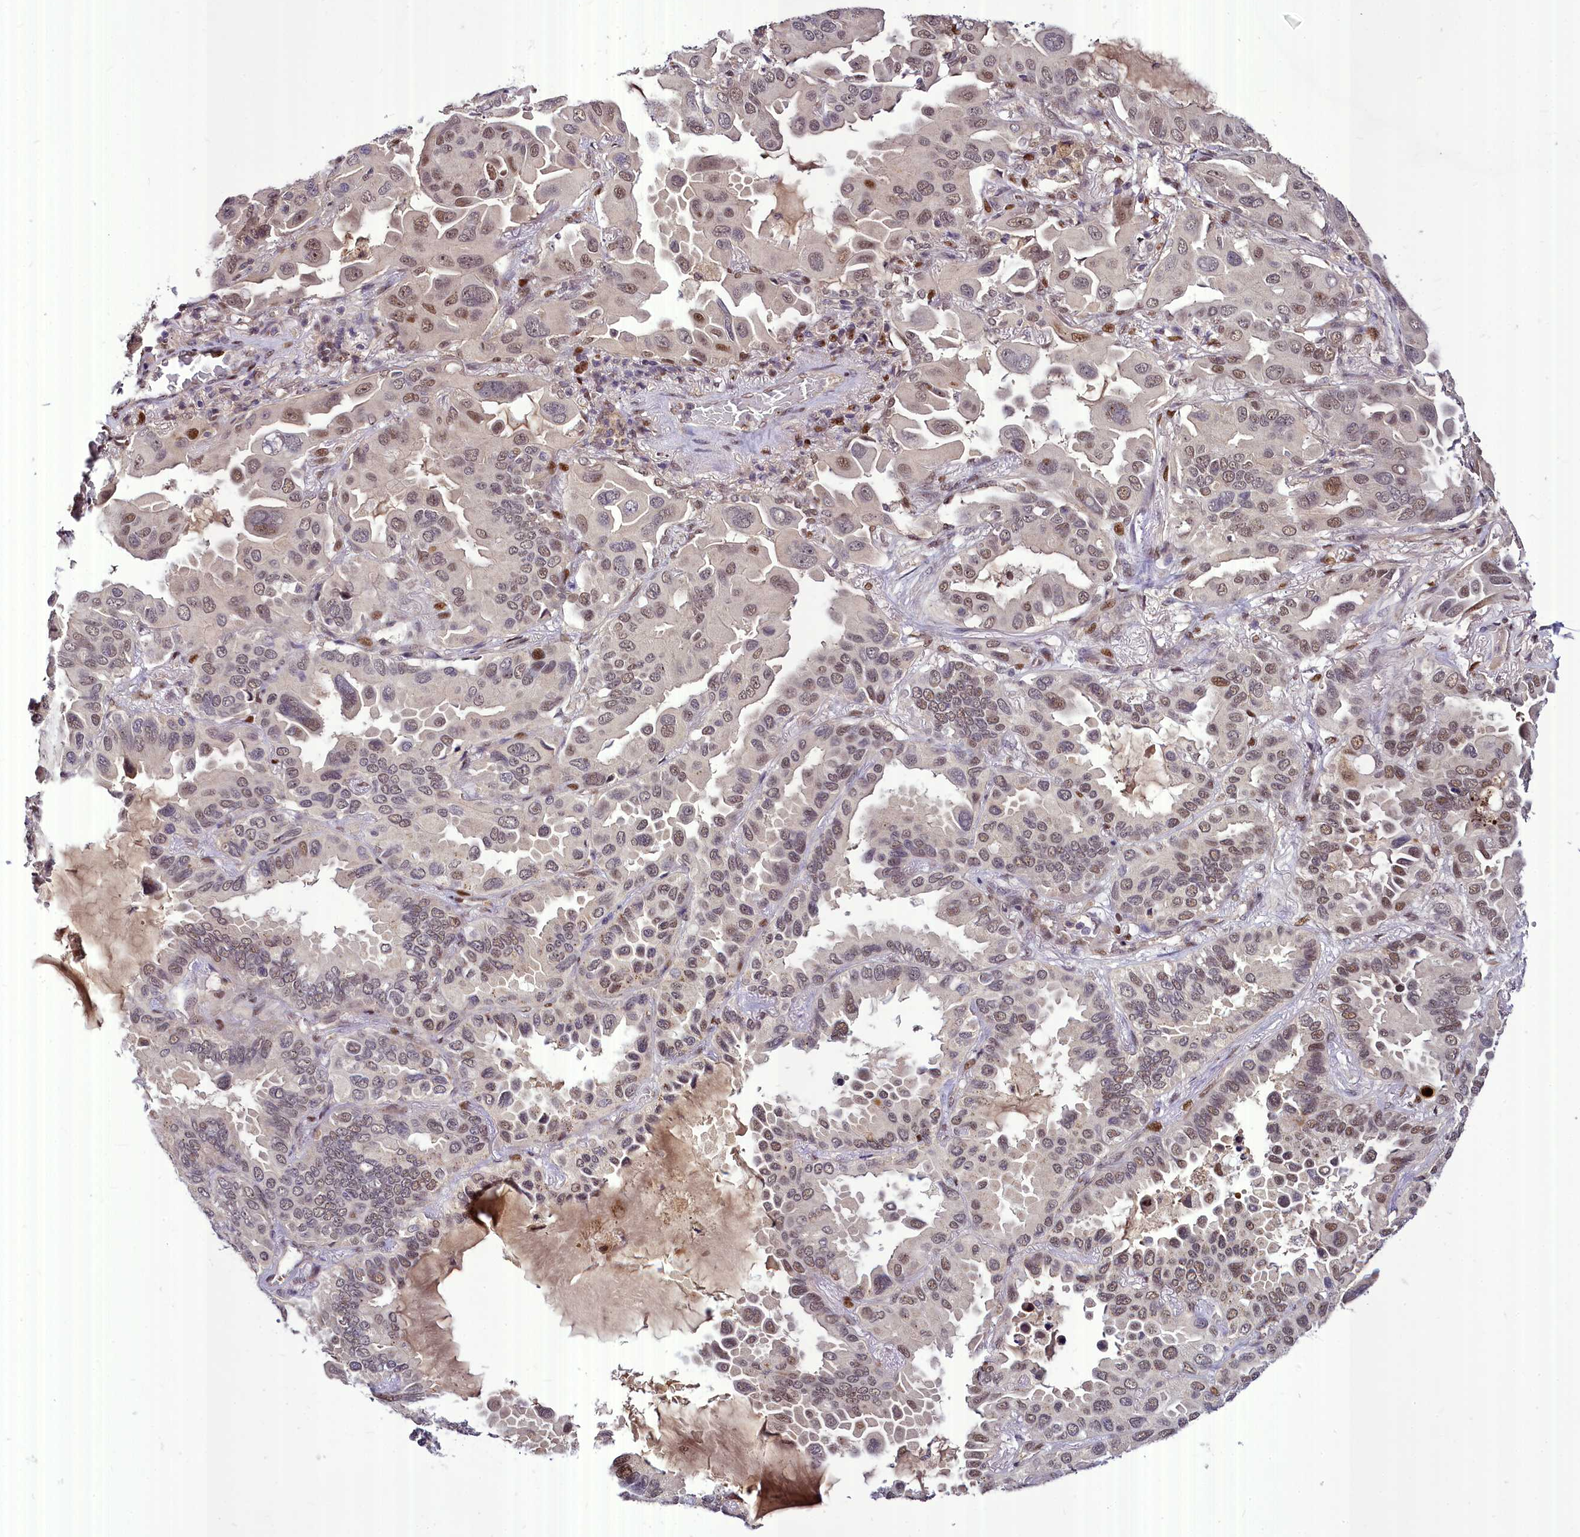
{"staining": {"intensity": "weak", "quantity": ">75%", "location": "nuclear"}, "tissue": "lung cancer", "cell_type": "Tumor cells", "image_type": "cancer", "snomed": [{"axis": "morphology", "description": "Adenocarcinoma, NOS"}, {"axis": "topography", "description": "Lung"}], "caption": "The photomicrograph exhibits staining of lung cancer, revealing weak nuclear protein staining (brown color) within tumor cells.", "gene": "MAML2", "patient": {"sex": "male", "age": 64}}